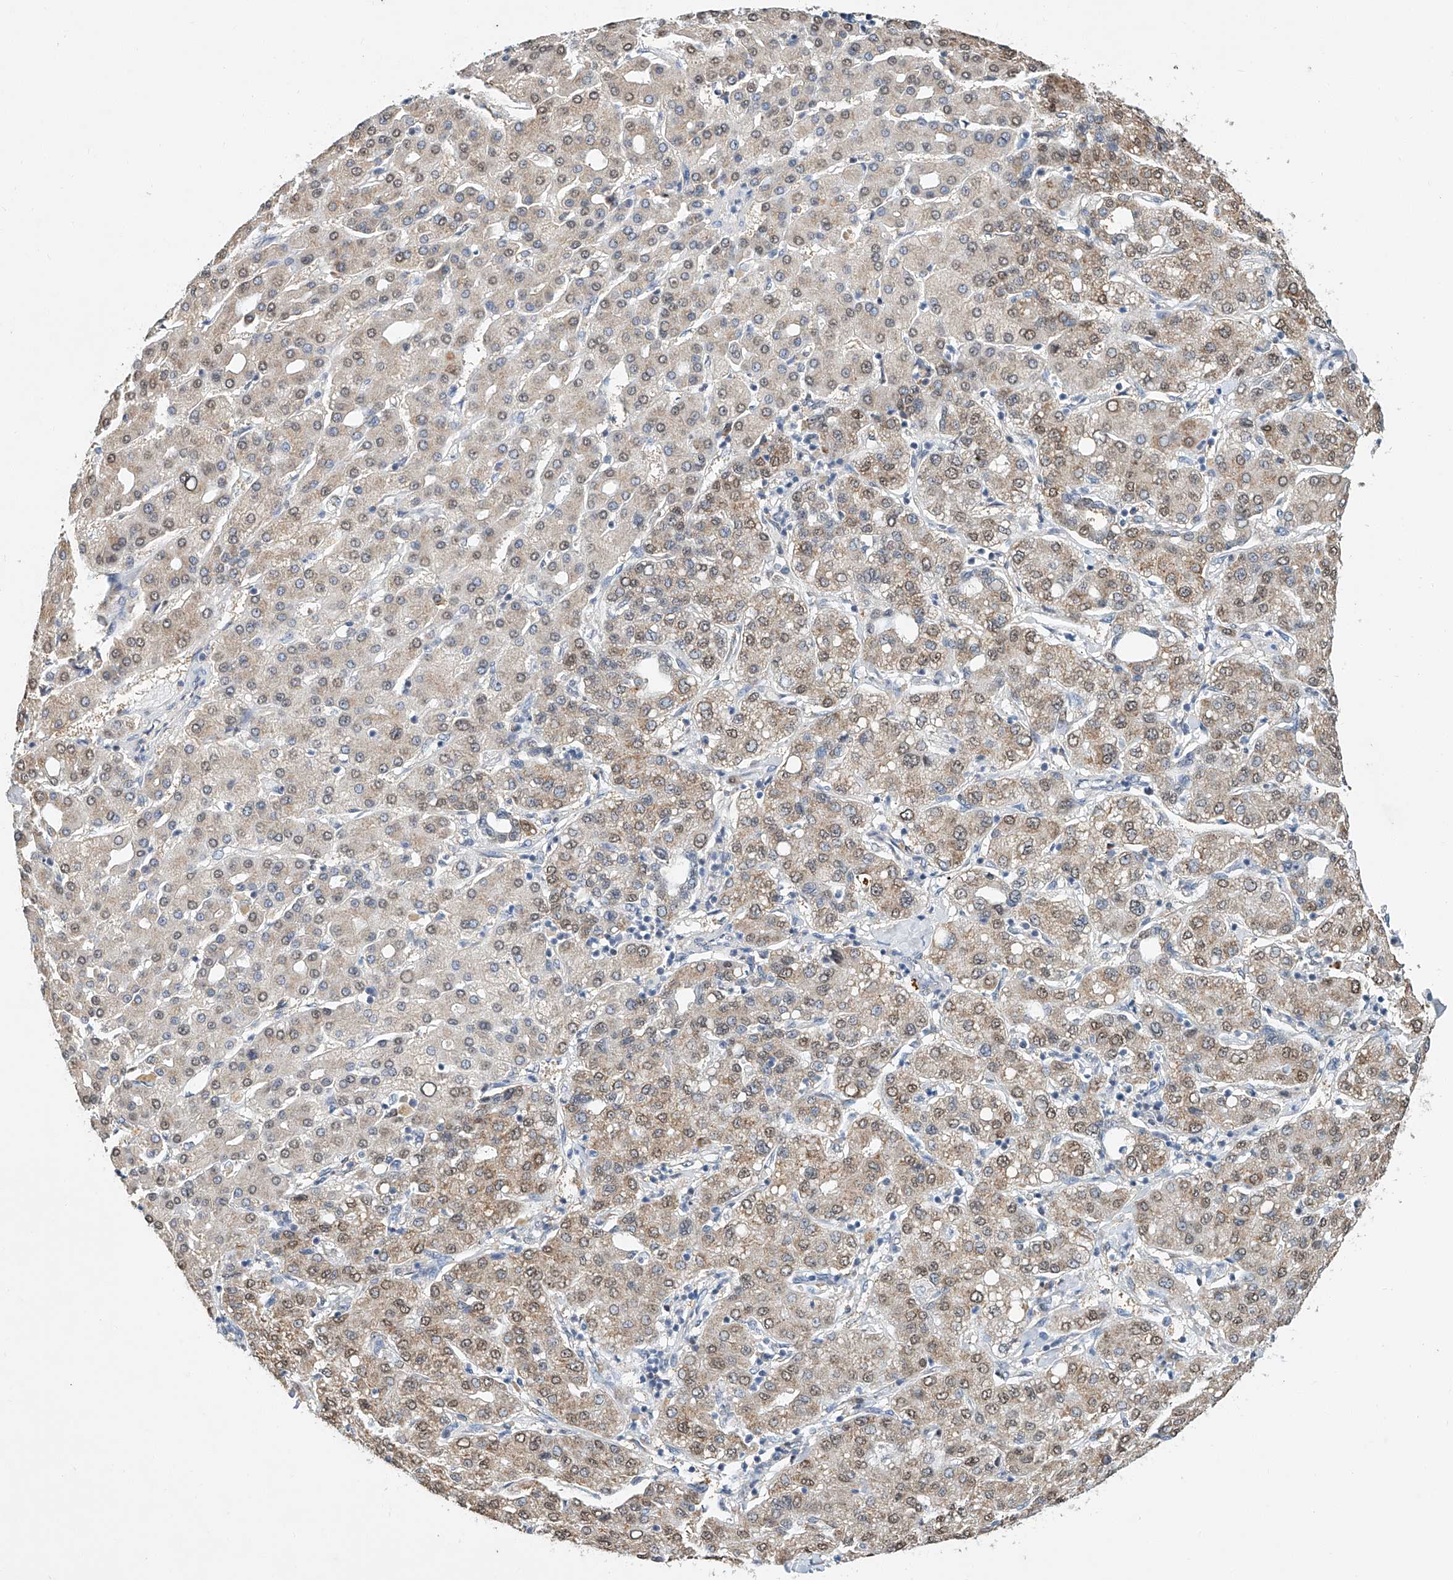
{"staining": {"intensity": "weak", "quantity": "25%-75%", "location": "cytoplasmic/membranous,nuclear"}, "tissue": "liver cancer", "cell_type": "Tumor cells", "image_type": "cancer", "snomed": [{"axis": "morphology", "description": "Carcinoma, Hepatocellular, NOS"}, {"axis": "topography", "description": "Liver"}], "caption": "Immunohistochemistry of liver cancer shows low levels of weak cytoplasmic/membranous and nuclear expression in approximately 25%-75% of tumor cells.", "gene": "CTDP1", "patient": {"sex": "male", "age": 65}}